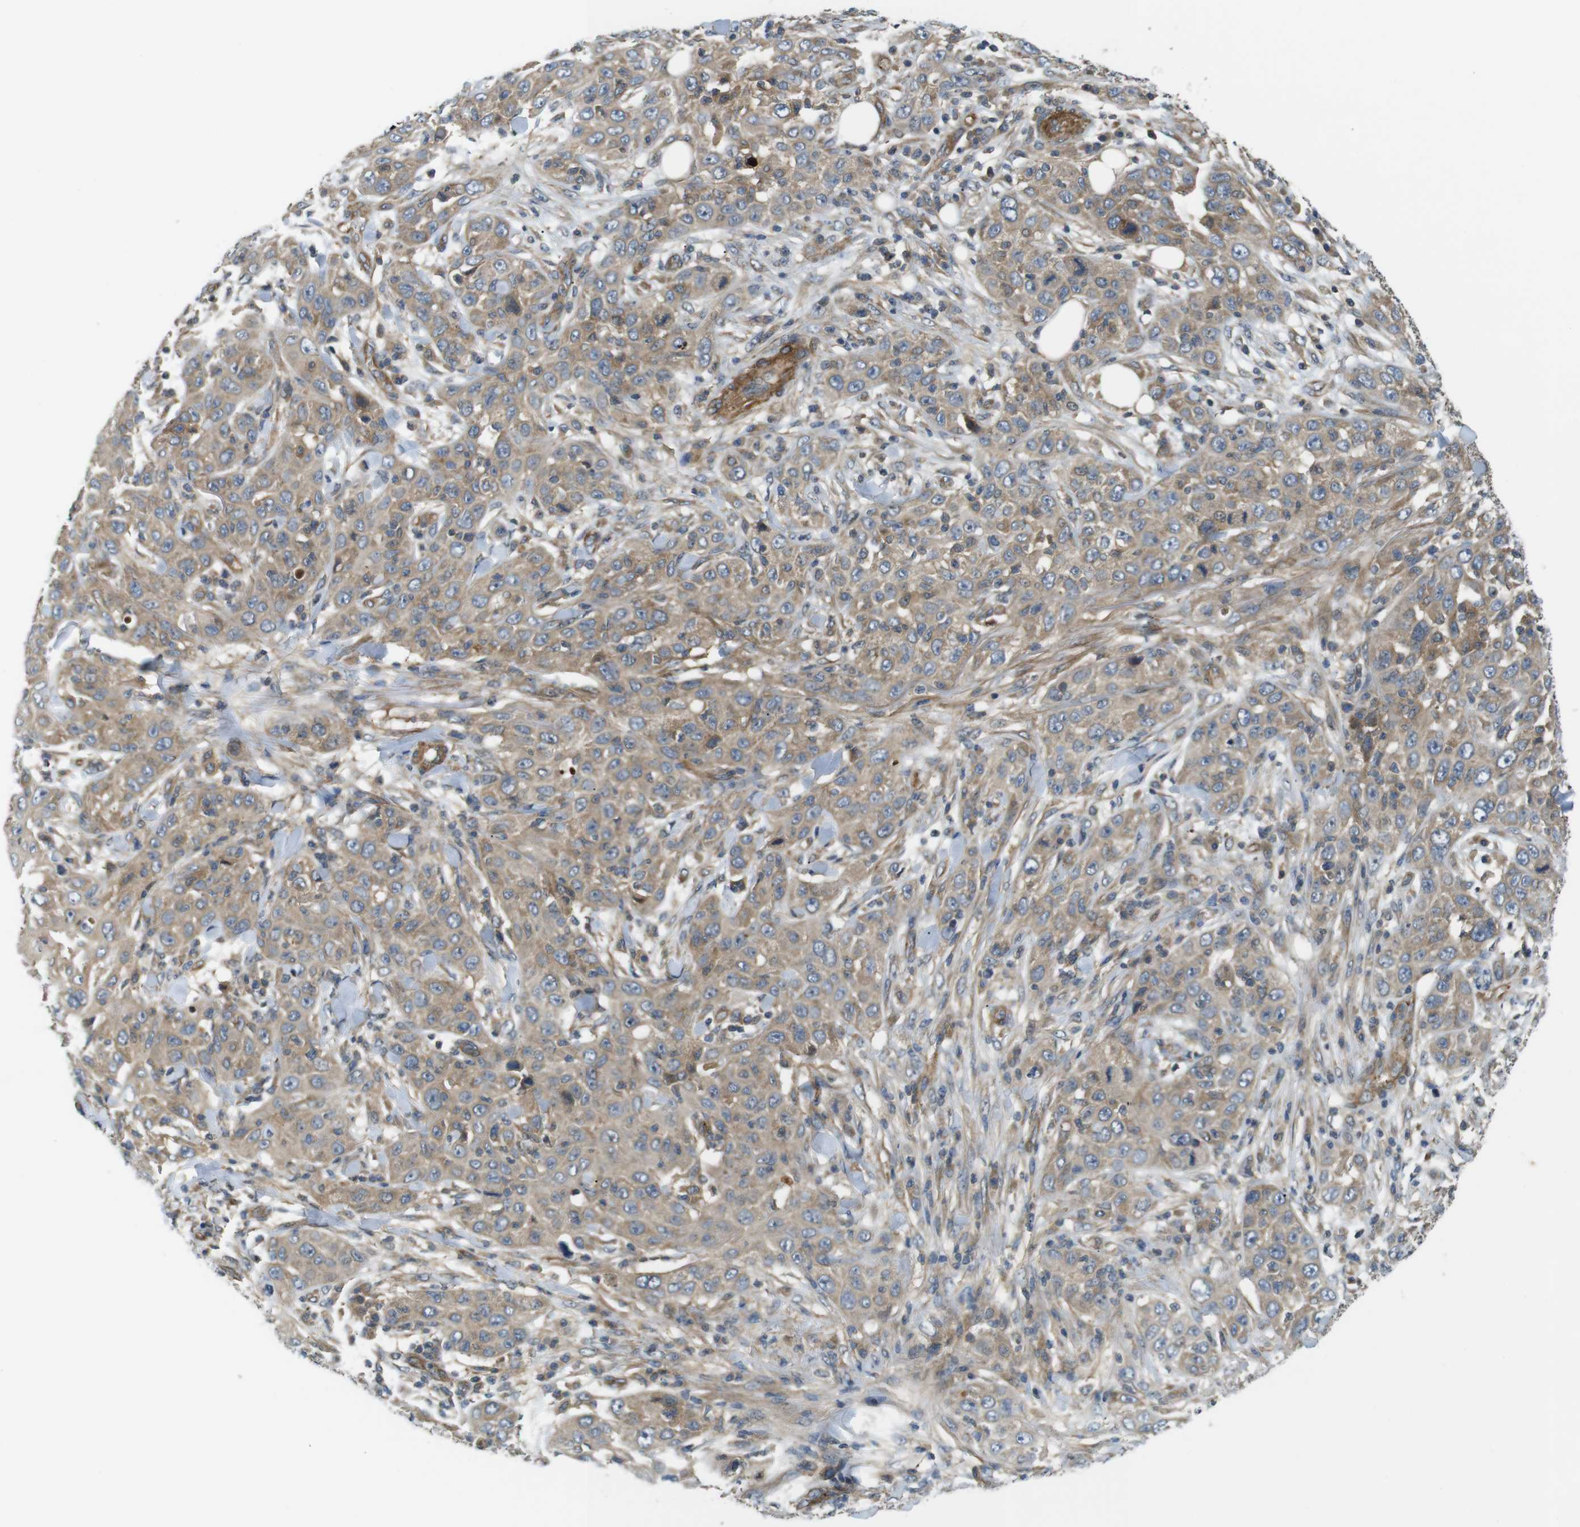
{"staining": {"intensity": "moderate", "quantity": ">75%", "location": "cytoplasmic/membranous"}, "tissue": "skin cancer", "cell_type": "Tumor cells", "image_type": "cancer", "snomed": [{"axis": "morphology", "description": "Squamous cell carcinoma, NOS"}, {"axis": "topography", "description": "Skin"}], "caption": "High-power microscopy captured an immunohistochemistry (IHC) image of squamous cell carcinoma (skin), revealing moderate cytoplasmic/membranous positivity in approximately >75% of tumor cells.", "gene": "TSC1", "patient": {"sex": "female", "age": 88}}